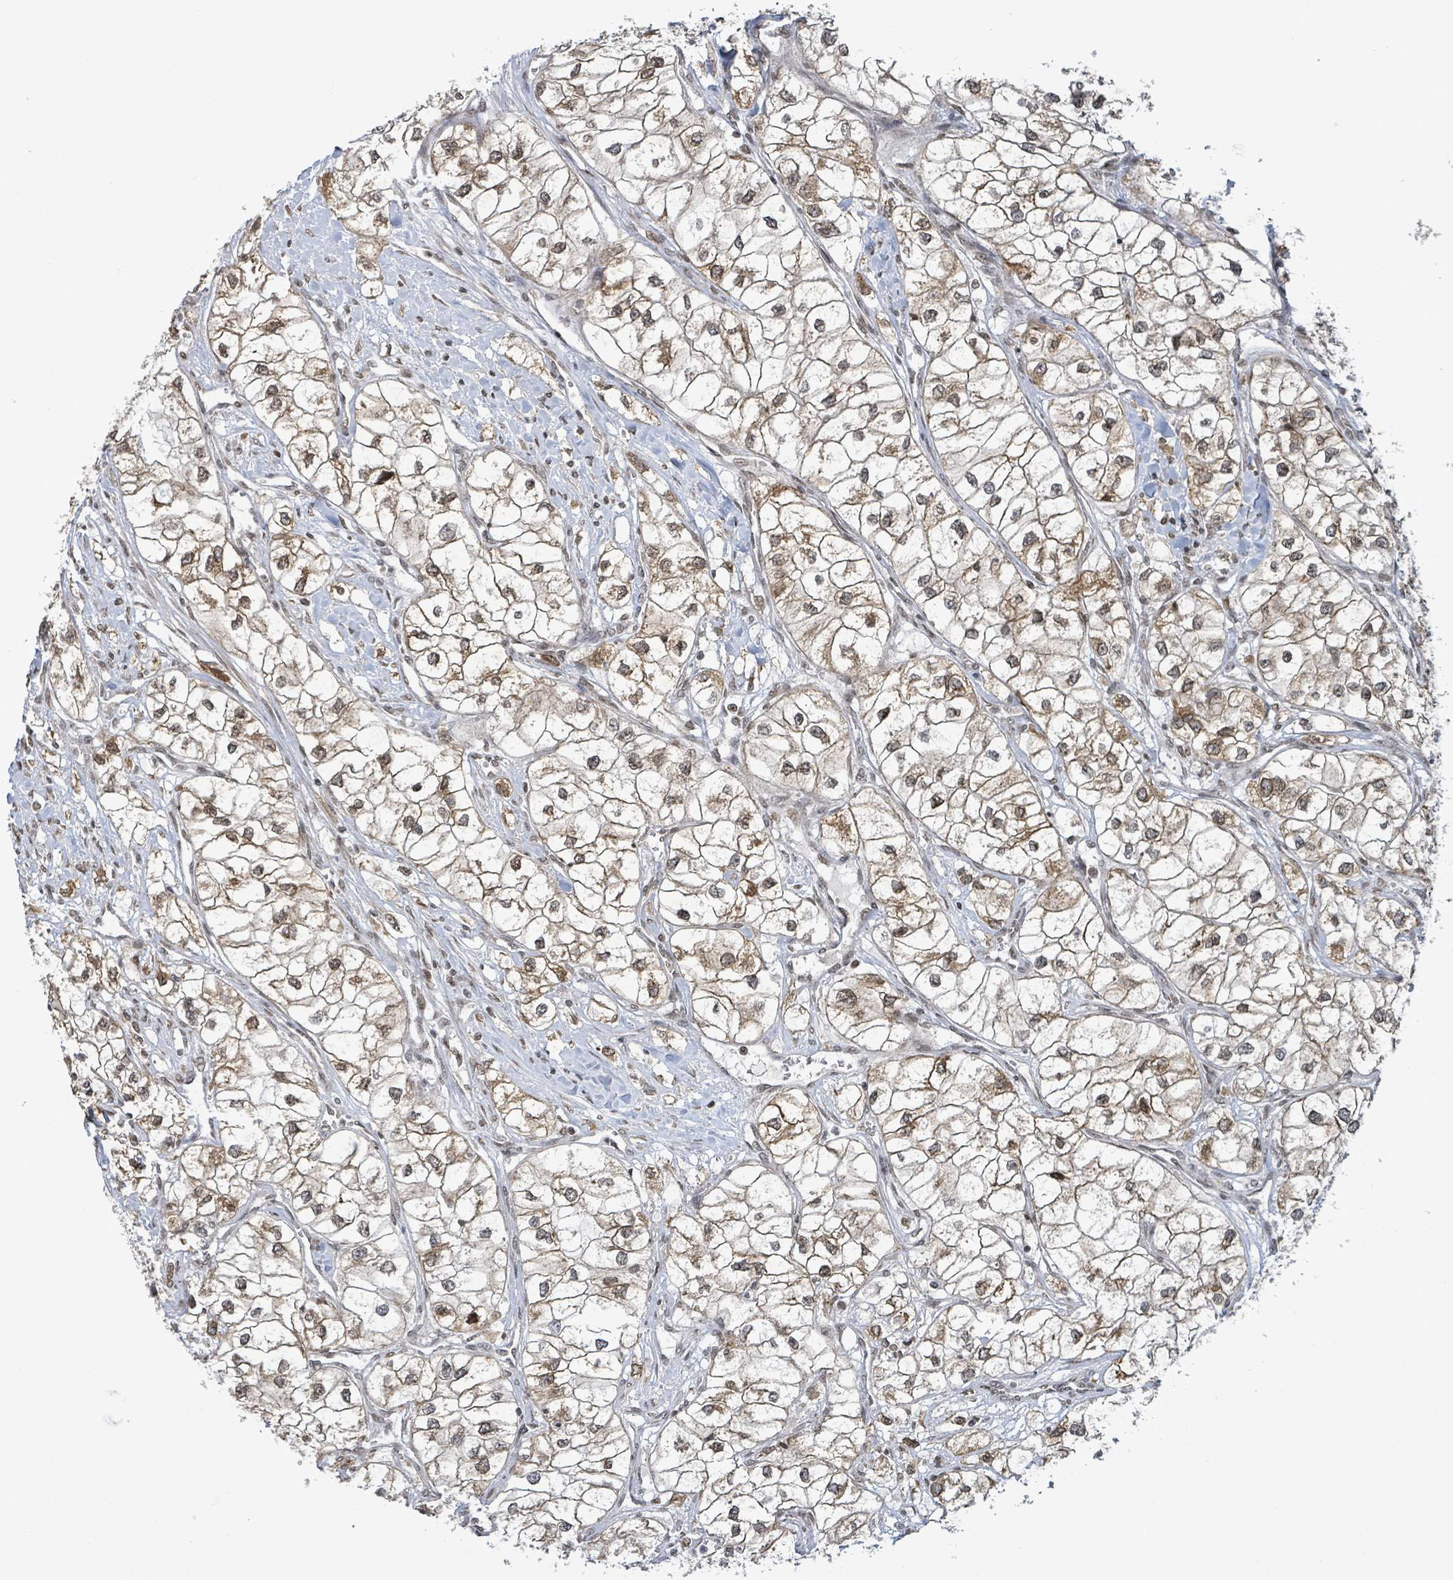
{"staining": {"intensity": "moderate", "quantity": ">75%", "location": "cytoplasmic/membranous,nuclear"}, "tissue": "renal cancer", "cell_type": "Tumor cells", "image_type": "cancer", "snomed": [{"axis": "morphology", "description": "Adenocarcinoma, NOS"}, {"axis": "topography", "description": "Kidney"}], "caption": "A brown stain shows moderate cytoplasmic/membranous and nuclear expression of a protein in human adenocarcinoma (renal) tumor cells. (DAB (3,3'-diaminobenzidine) IHC, brown staining for protein, blue staining for nuclei).", "gene": "SBF2", "patient": {"sex": "male", "age": 59}}